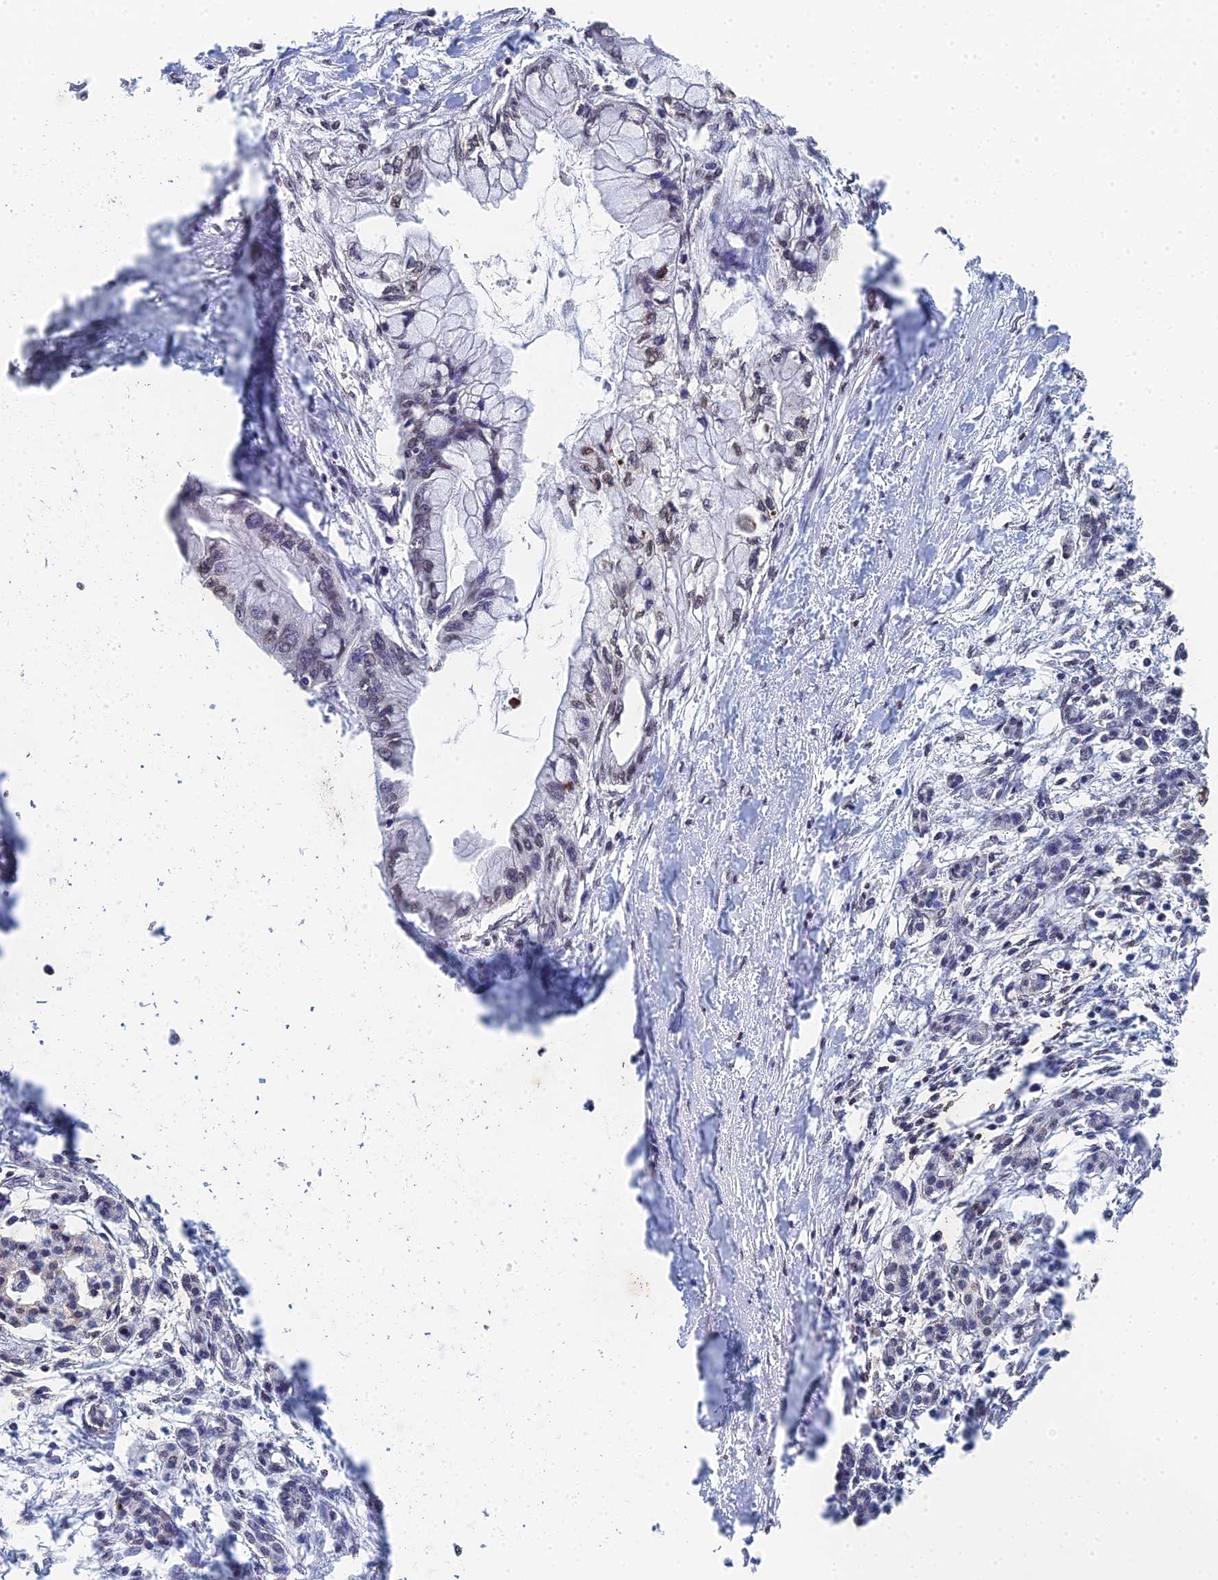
{"staining": {"intensity": "weak", "quantity": ">75%", "location": "nuclear"}, "tissue": "pancreatic cancer", "cell_type": "Tumor cells", "image_type": "cancer", "snomed": [{"axis": "morphology", "description": "Adenocarcinoma, NOS"}, {"axis": "topography", "description": "Pancreas"}], "caption": "Tumor cells display weak nuclear positivity in approximately >75% of cells in pancreatic cancer (adenocarcinoma). The staining is performed using DAB brown chromogen to label protein expression. The nuclei are counter-stained blue using hematoxylin.", "gene": "GBP3", "patient": {"sex": "male", "age": 48}}